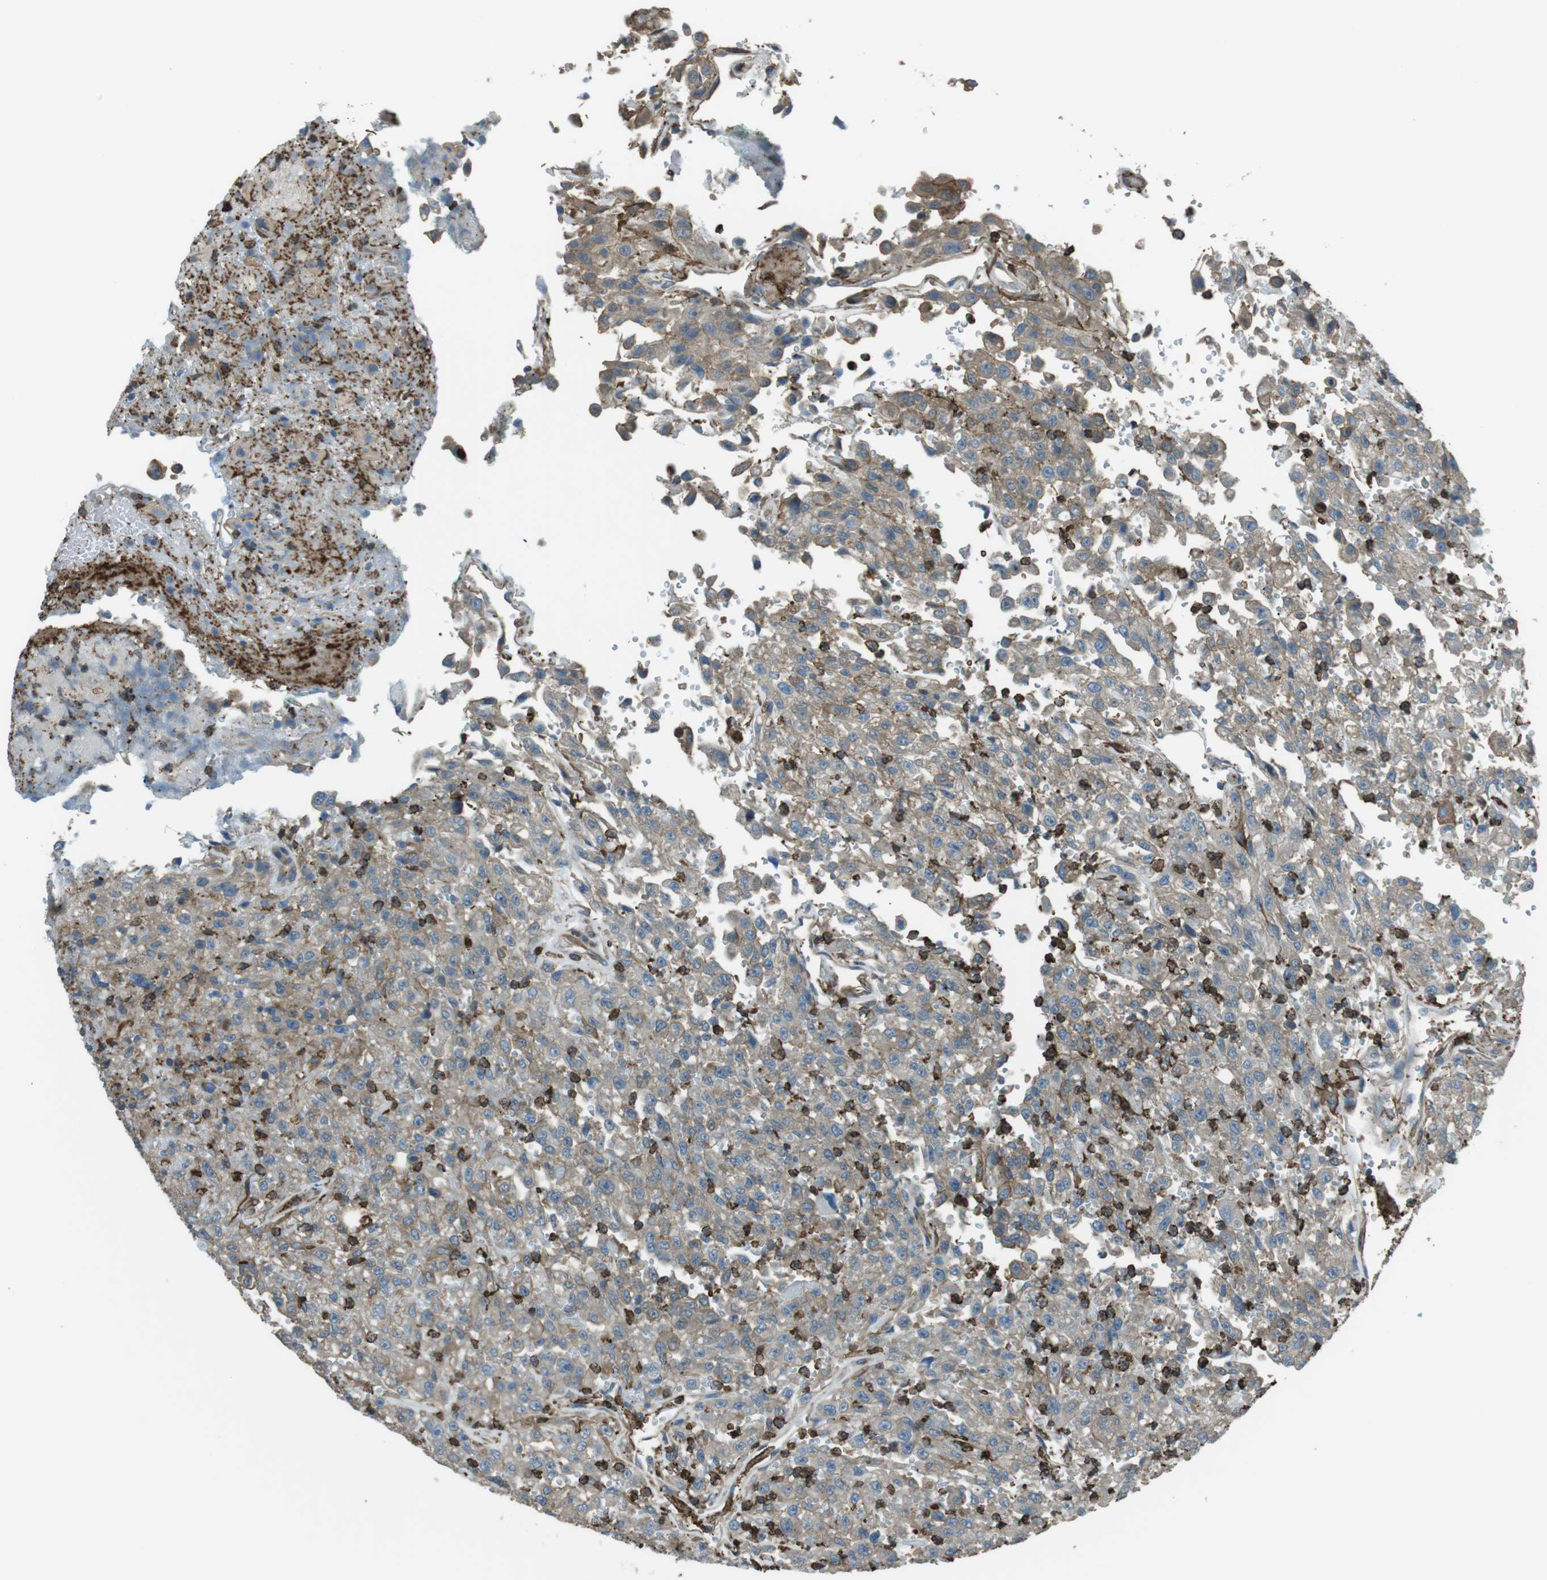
{"staining": {"intensity": "weak", "quantity": ">75%", "location": "cytoplasmic/membranous"}, "tissue": "urothelial cancer", "cell_type": "Tumor cells", "image_type": "cancer", "snomed": [{"axis": "morphology", "description": "Urothelial carcinoma, High grade"}, {"axis": "topography", "description": "Urinary bladder"}], "caption": "High-power microscopy captured an immunohistochemistry histopathology image of urothelial cancer, revealing weak cytoplasmic/membranous positivity in about >75% of tumor cells. The staining was performed using DAB, with brown indicating positive protein expression. Nuclei are stained blue with hematoxylin.", "gene": "SFT2D1", "patient": {"sex": "male", "age": 46}}